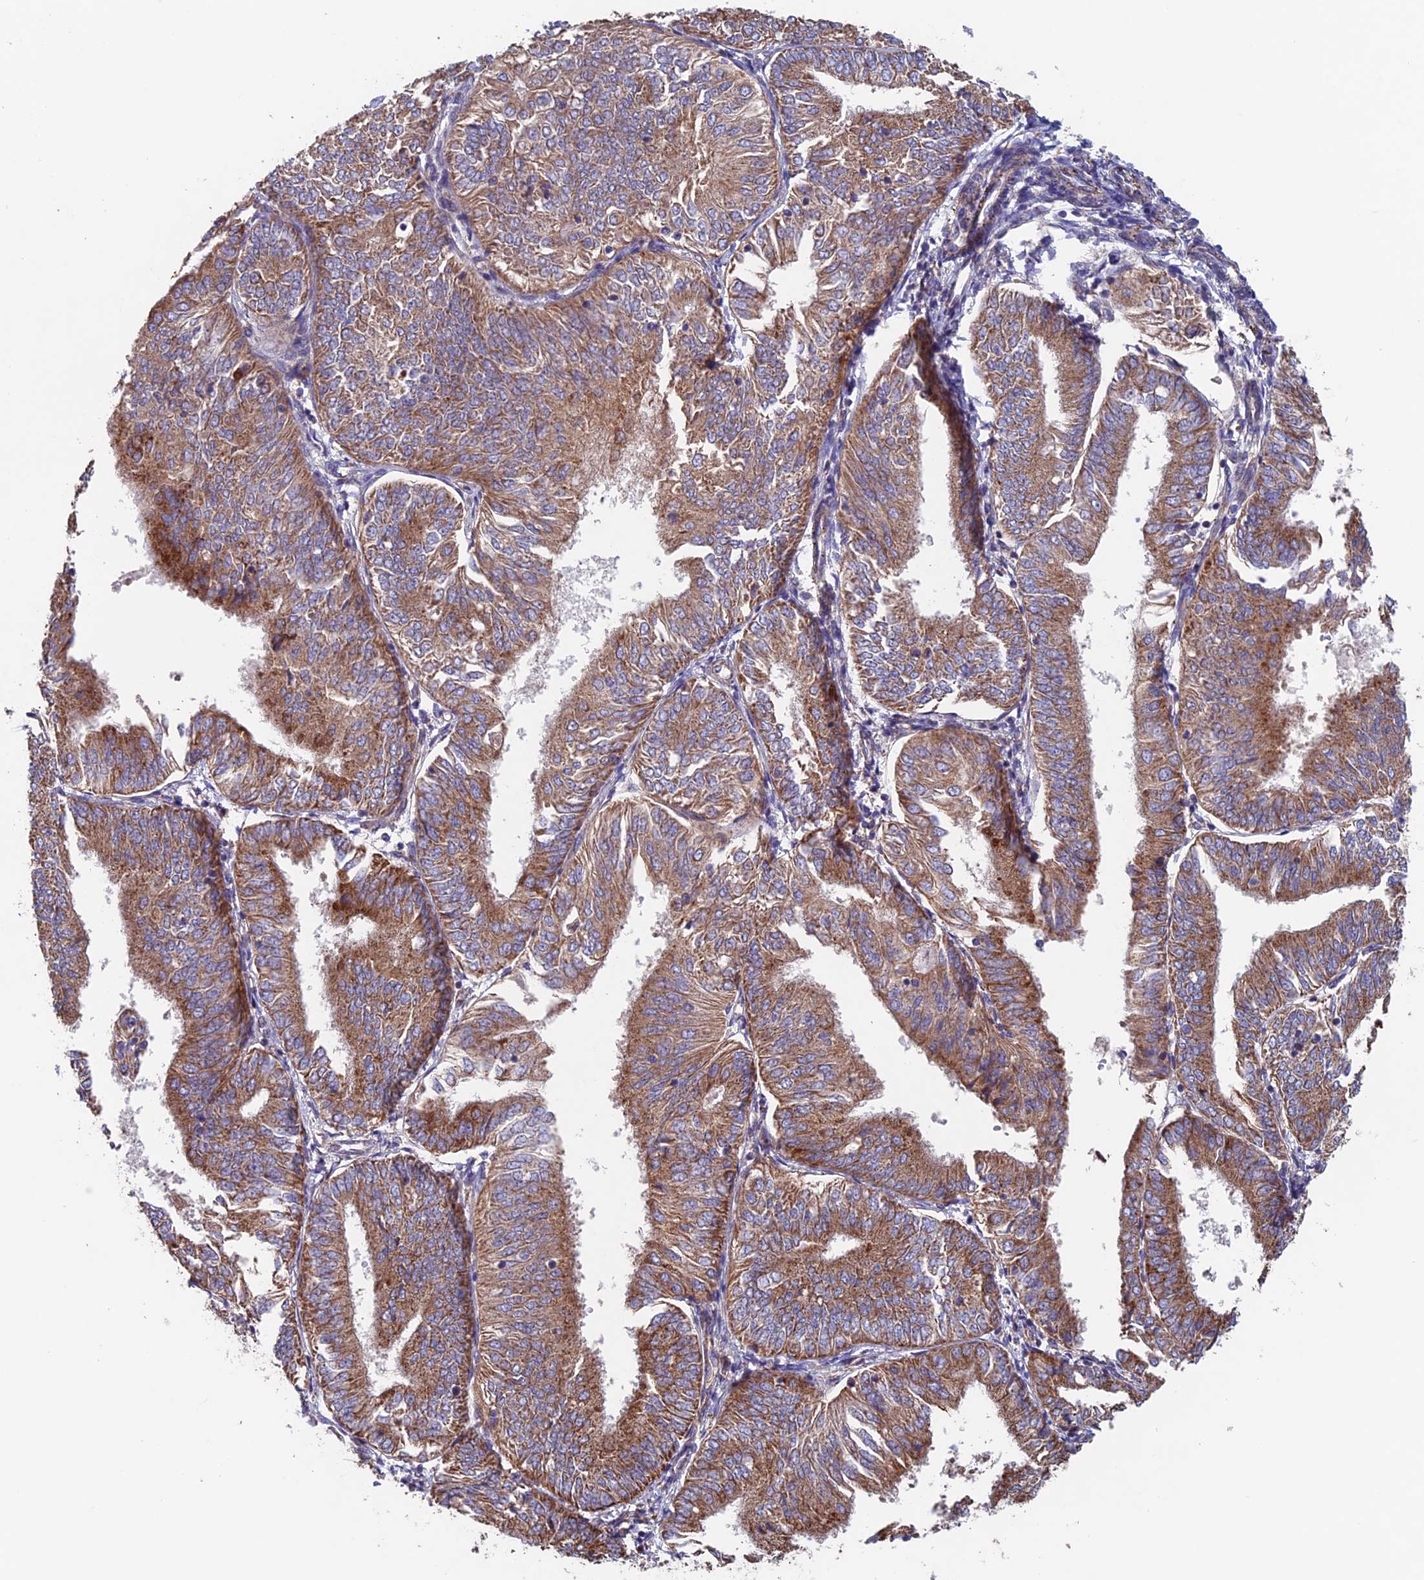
{"staining": {"intensity": "moderate", "quantity": ">75%", "location": "cytoplasmic/membranous"}, "tissue": "endometrial cancer", "cell_type": "Tumor cells", "image_type": "cancer", "snomed": [{"axis": "morphology", "description": "Adenocarcinoma, NOS"}, {"axis": "topography", "description": "Endometrium"}], "caption": "The histopathology image reveals a brown stain indicating the presence of a protein in the cytoplasmic/membranous of tumor cells in endometrial adenocarcinoma. (Stains: DAB (3,3'-diaminobenzidine) in brown, nuclei in blue, Microscopy: brightfield microscopy at high magnification).", "gene": "MRPL1", "patient": {"sex": "female", "age": 58}}